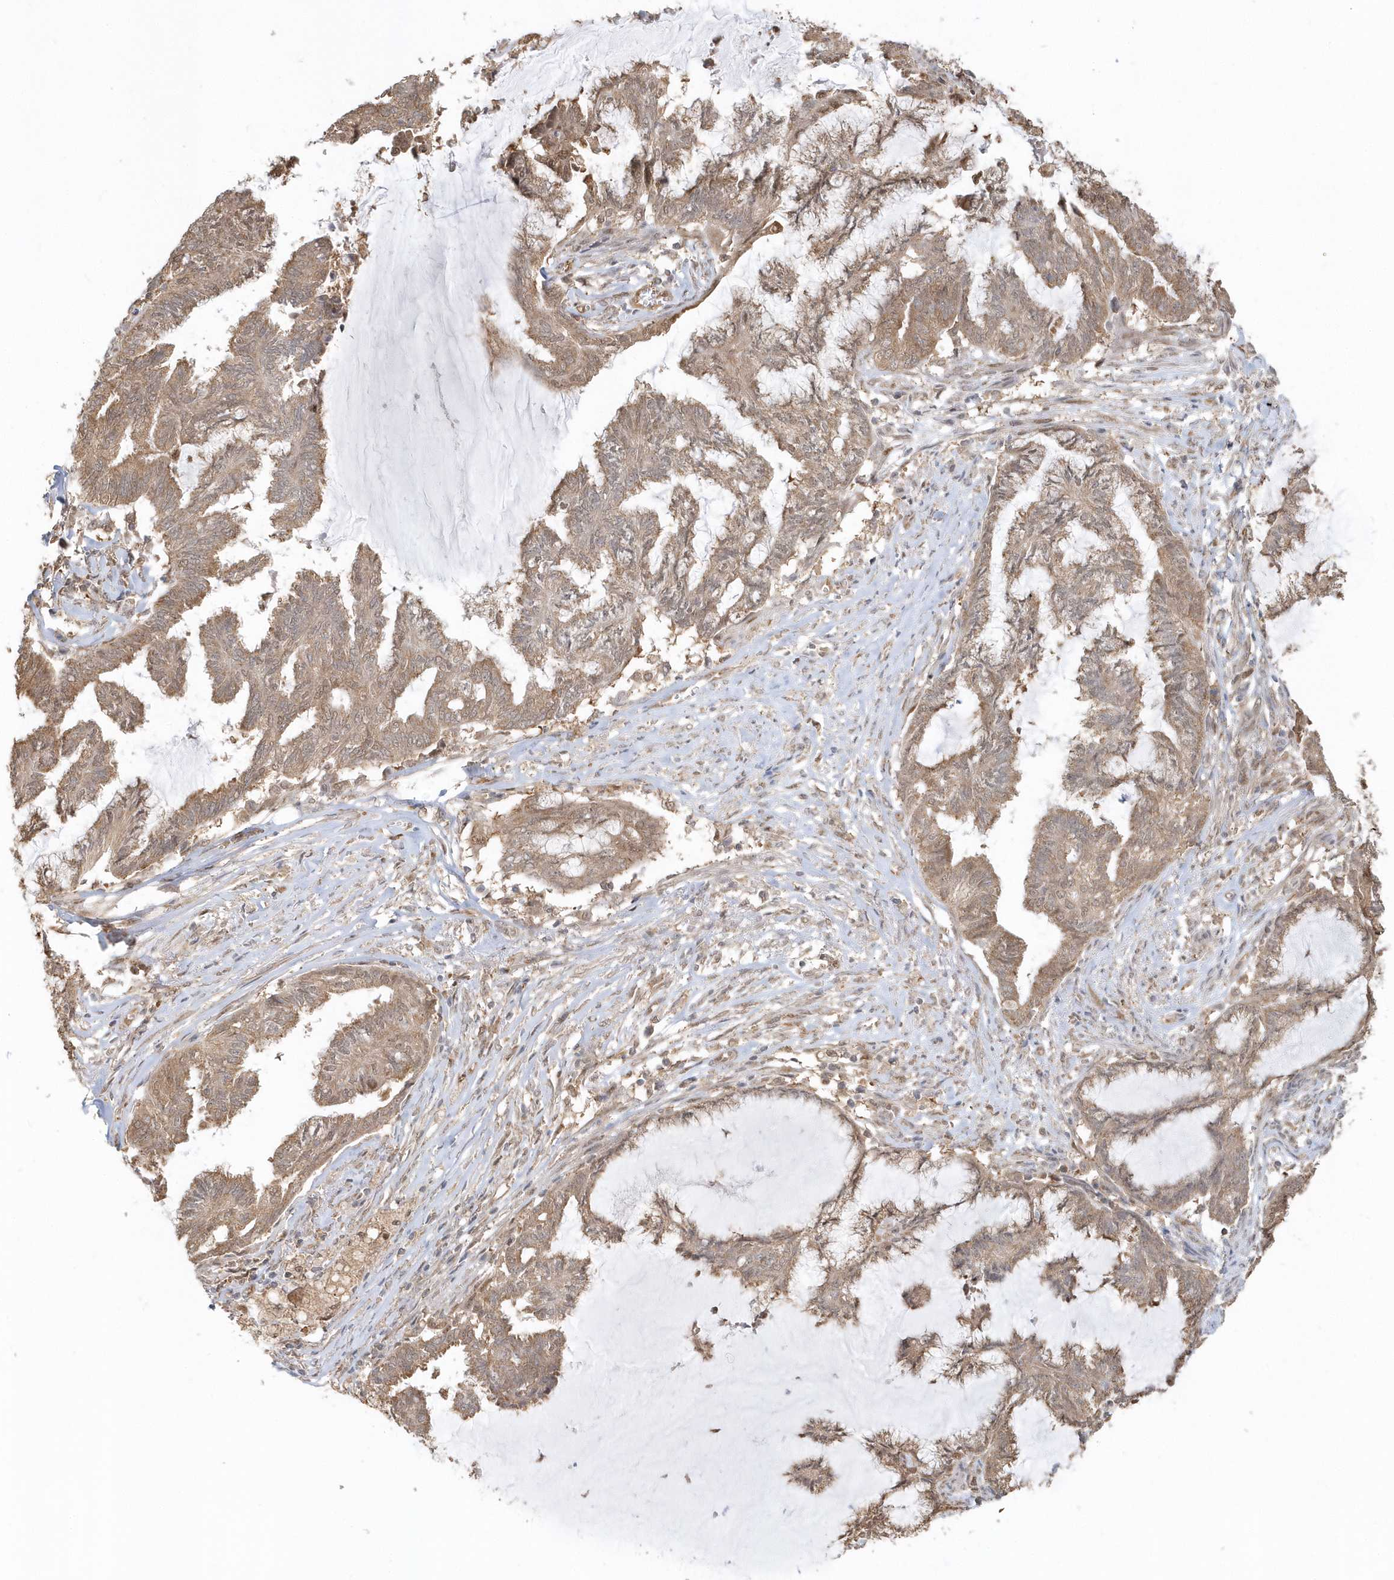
{"staining": {"intensity": "moderate", "quantity": ">75%", "location": "cytoplasmic/membranous,nuclear"}, "tissue": "endometrial cancer", "cell_type": "Tumor cells", "image_type": "cancer", "snomed": [{"axis": "morphology", "description": "Adenocarcinoma, NOS"}, {"axis": "topography", "description": "Endometrium"}], "caption": "This image displays immunohistochemistry staining of human adenocarcinoma (endometrial), with medium moderate cytoplasmic/membranous and nuclear expression in about >75% of tumor cells.", "gene": "PSMD6", "patient": {"sex": "female", "age": 86}}